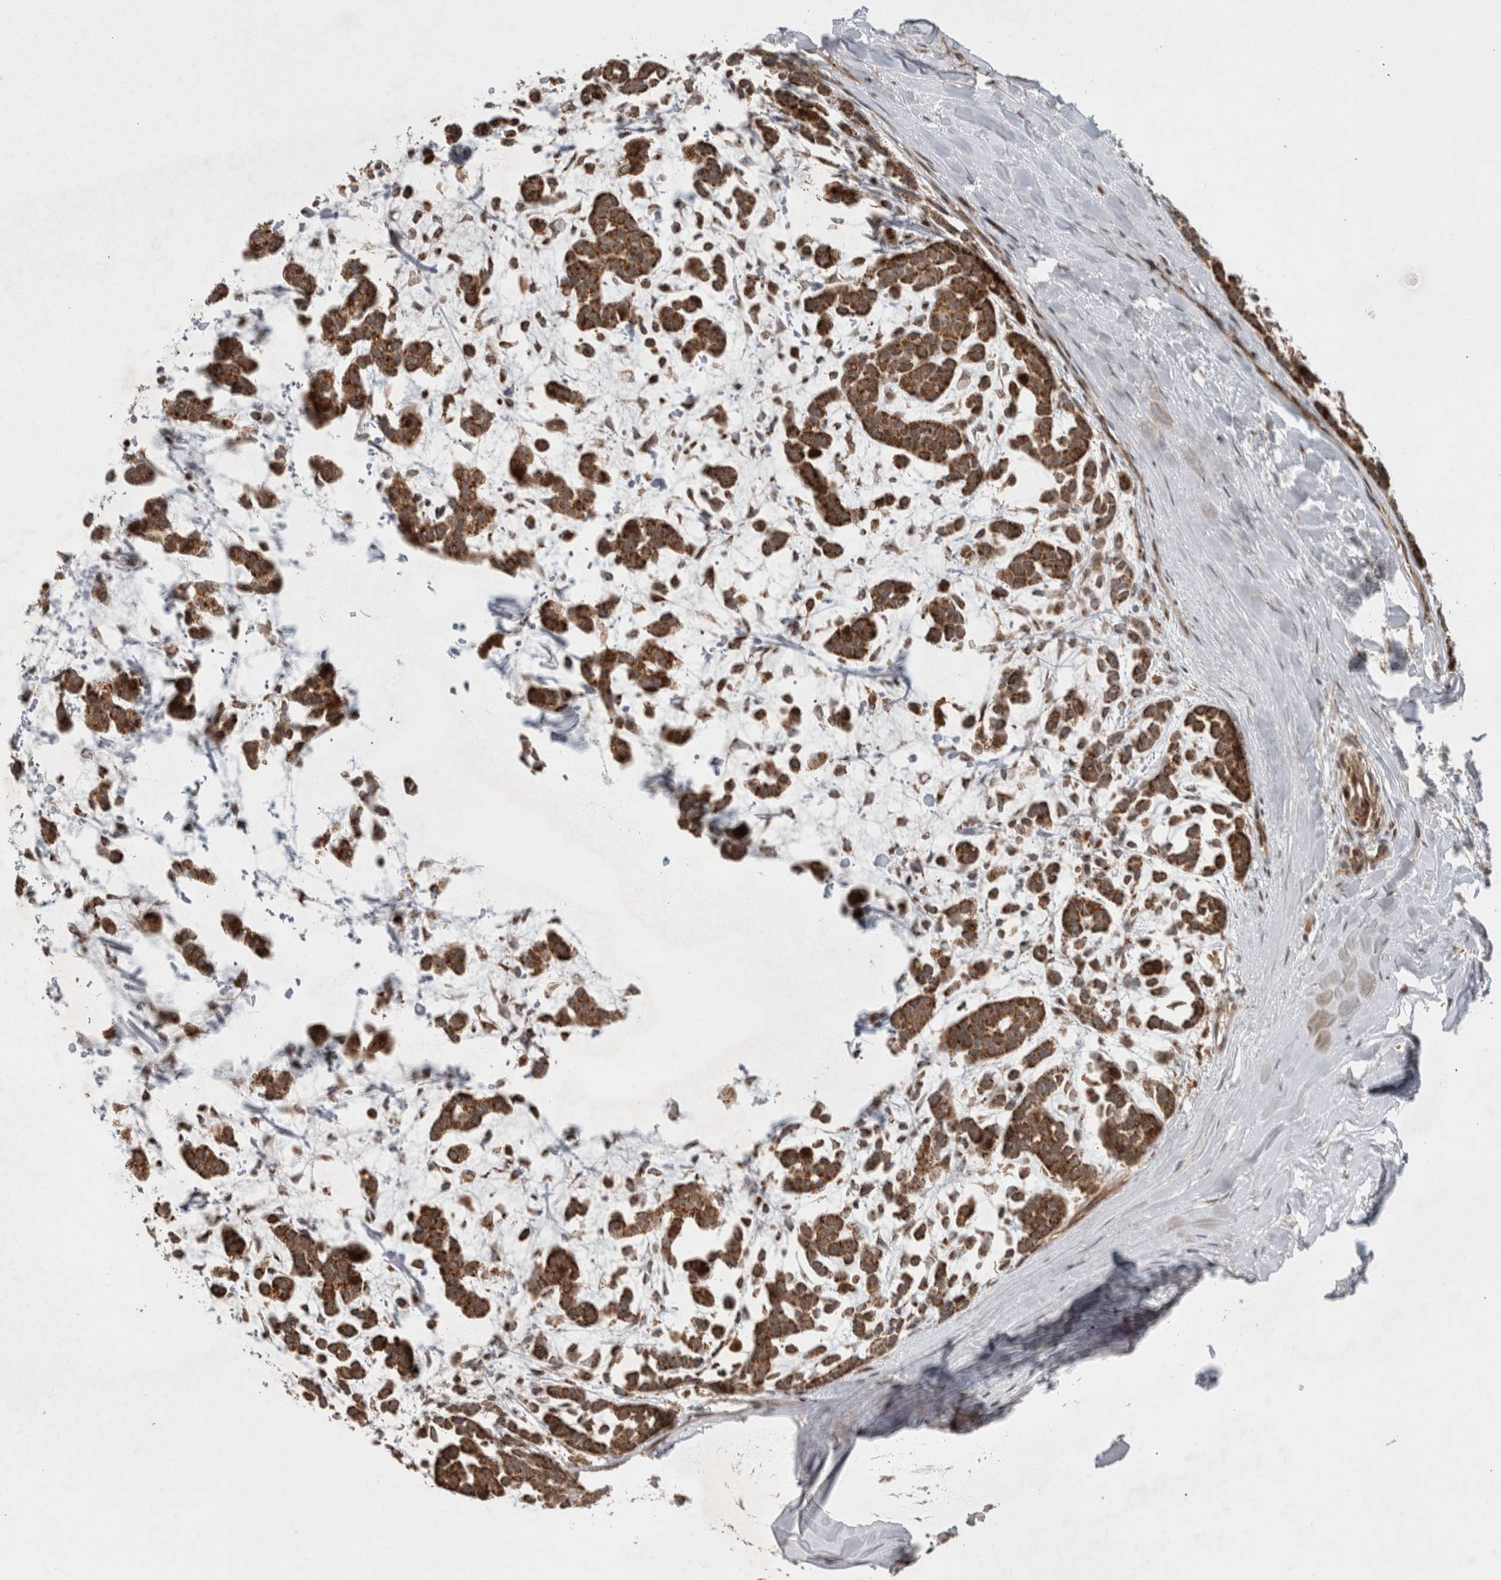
{"staining": {"intensity": "moderate", "quantity": ">75%", "location": "cytoplasmic/membranous,nuclear"}, "tissue": "head and neck cancer", "cell_type": "Tumor cells", "image_type": "cancer", "snomed": [{"axis": "morphology", "description": "Adenocarcinoma, NOS"}, {"axis": "morphology", "description": "Adenoma, NOS"}, {"axis": "topography", "description": "Head-Neck"}], "caption": "This is a histology image of IHC staining of head and neck cancer (adenocarcinoma), which shows moderate positivity in the cytoplasmic/membranous and nuclear of tumor cells.", "gene": "INSRR", "patient": {"sex": "female", "age": 55}}